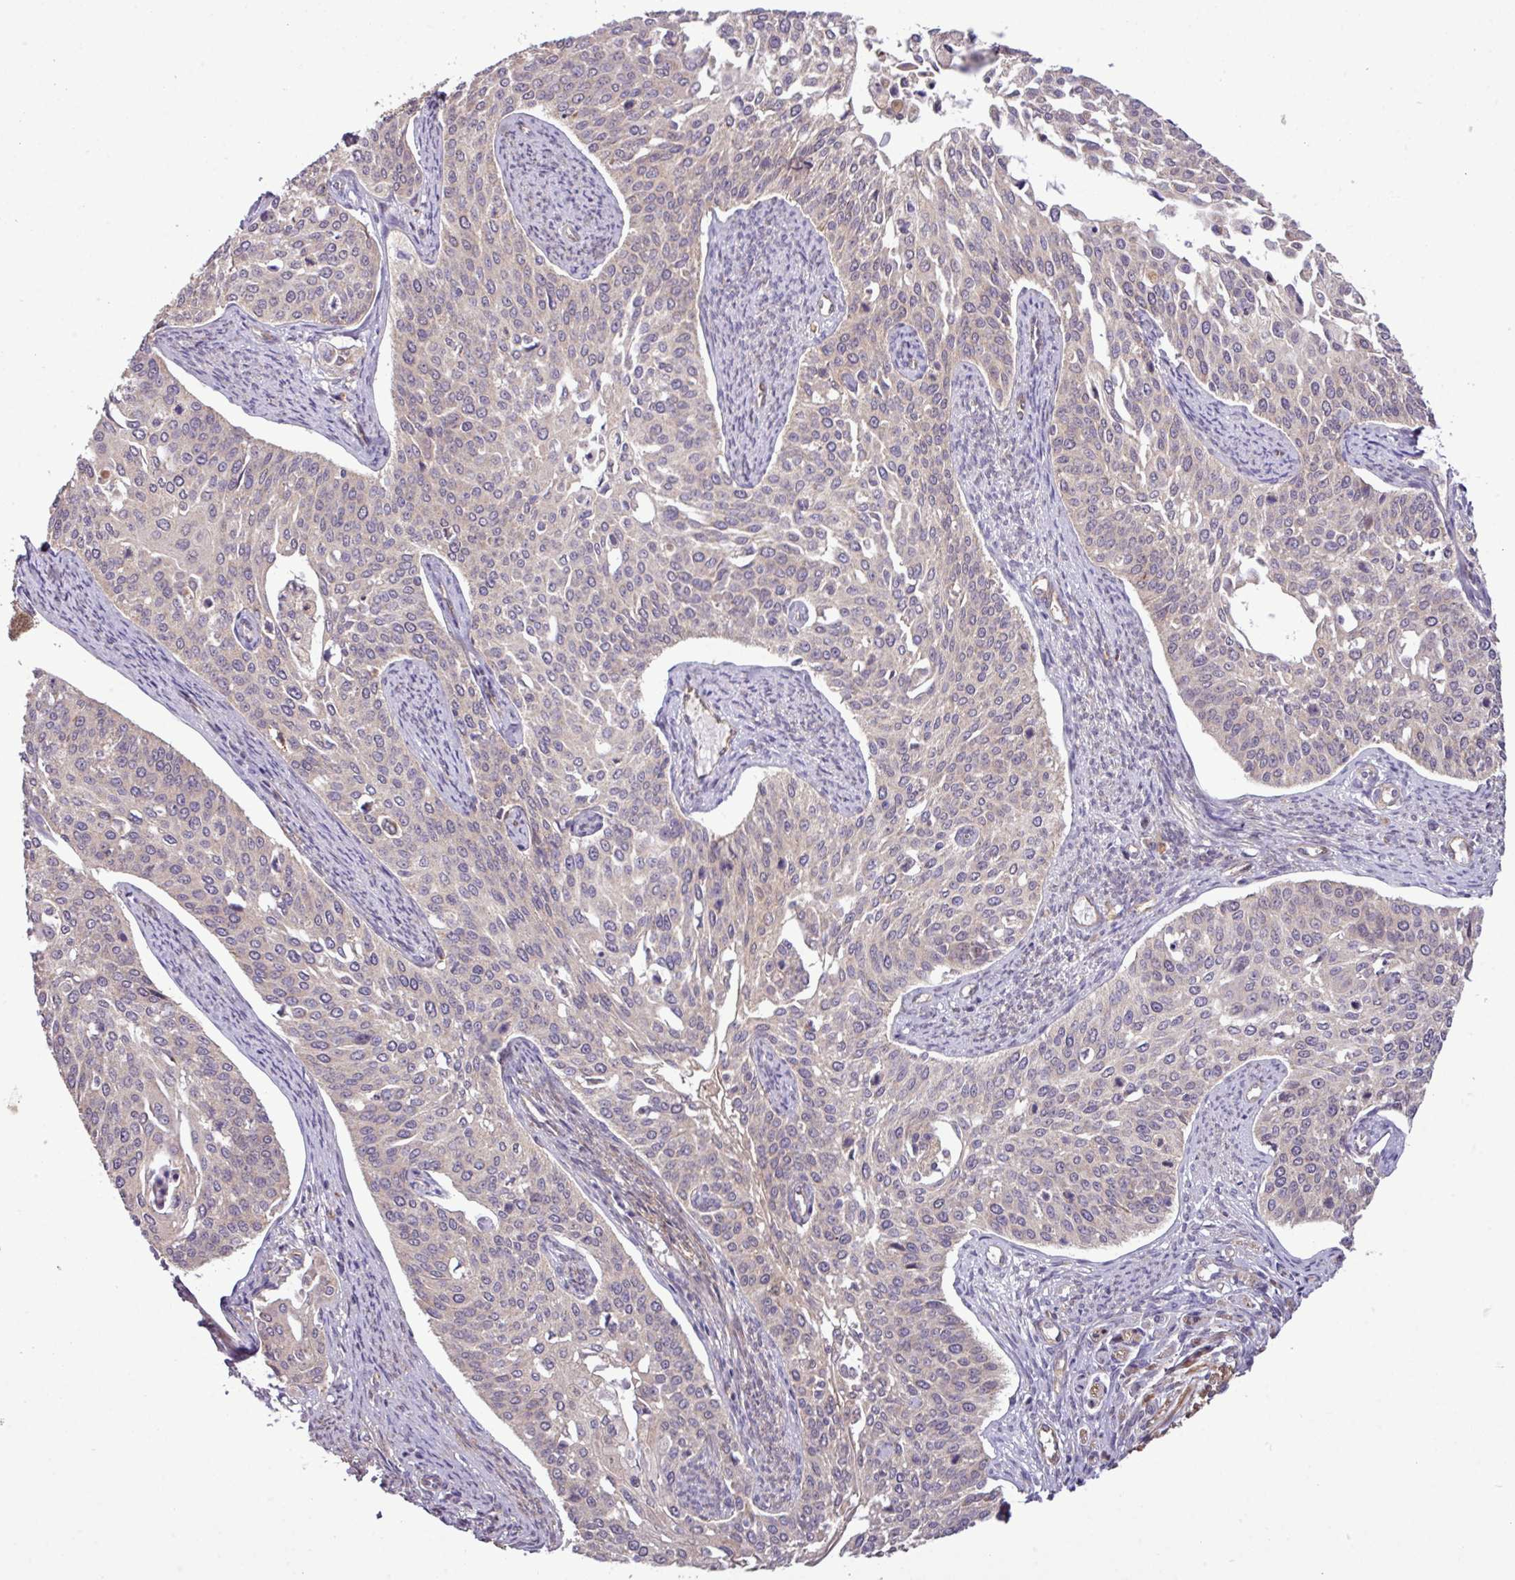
{"staining": {"intensity": "moderate", "quantity": "25%-75%", "location": "cytoplasmic/membranous"}, "tissue": "cervical cancer", "cell_type": "Tumor cells", "image_type": "cancer", "snomed": [{"axis": "morphology", "description": "Squamous cell carcinoma, NOS"}, {"axis": "topography", "description": "Cervix"}], "caption": "The immunohistochemical stain shows moderate cytoplasmic/membranous staining in tumor cells of squamous cell carcinoma (cervical) tissue.", "gene": "XIAP", "patient": {"sex": "female", "age": 44}}